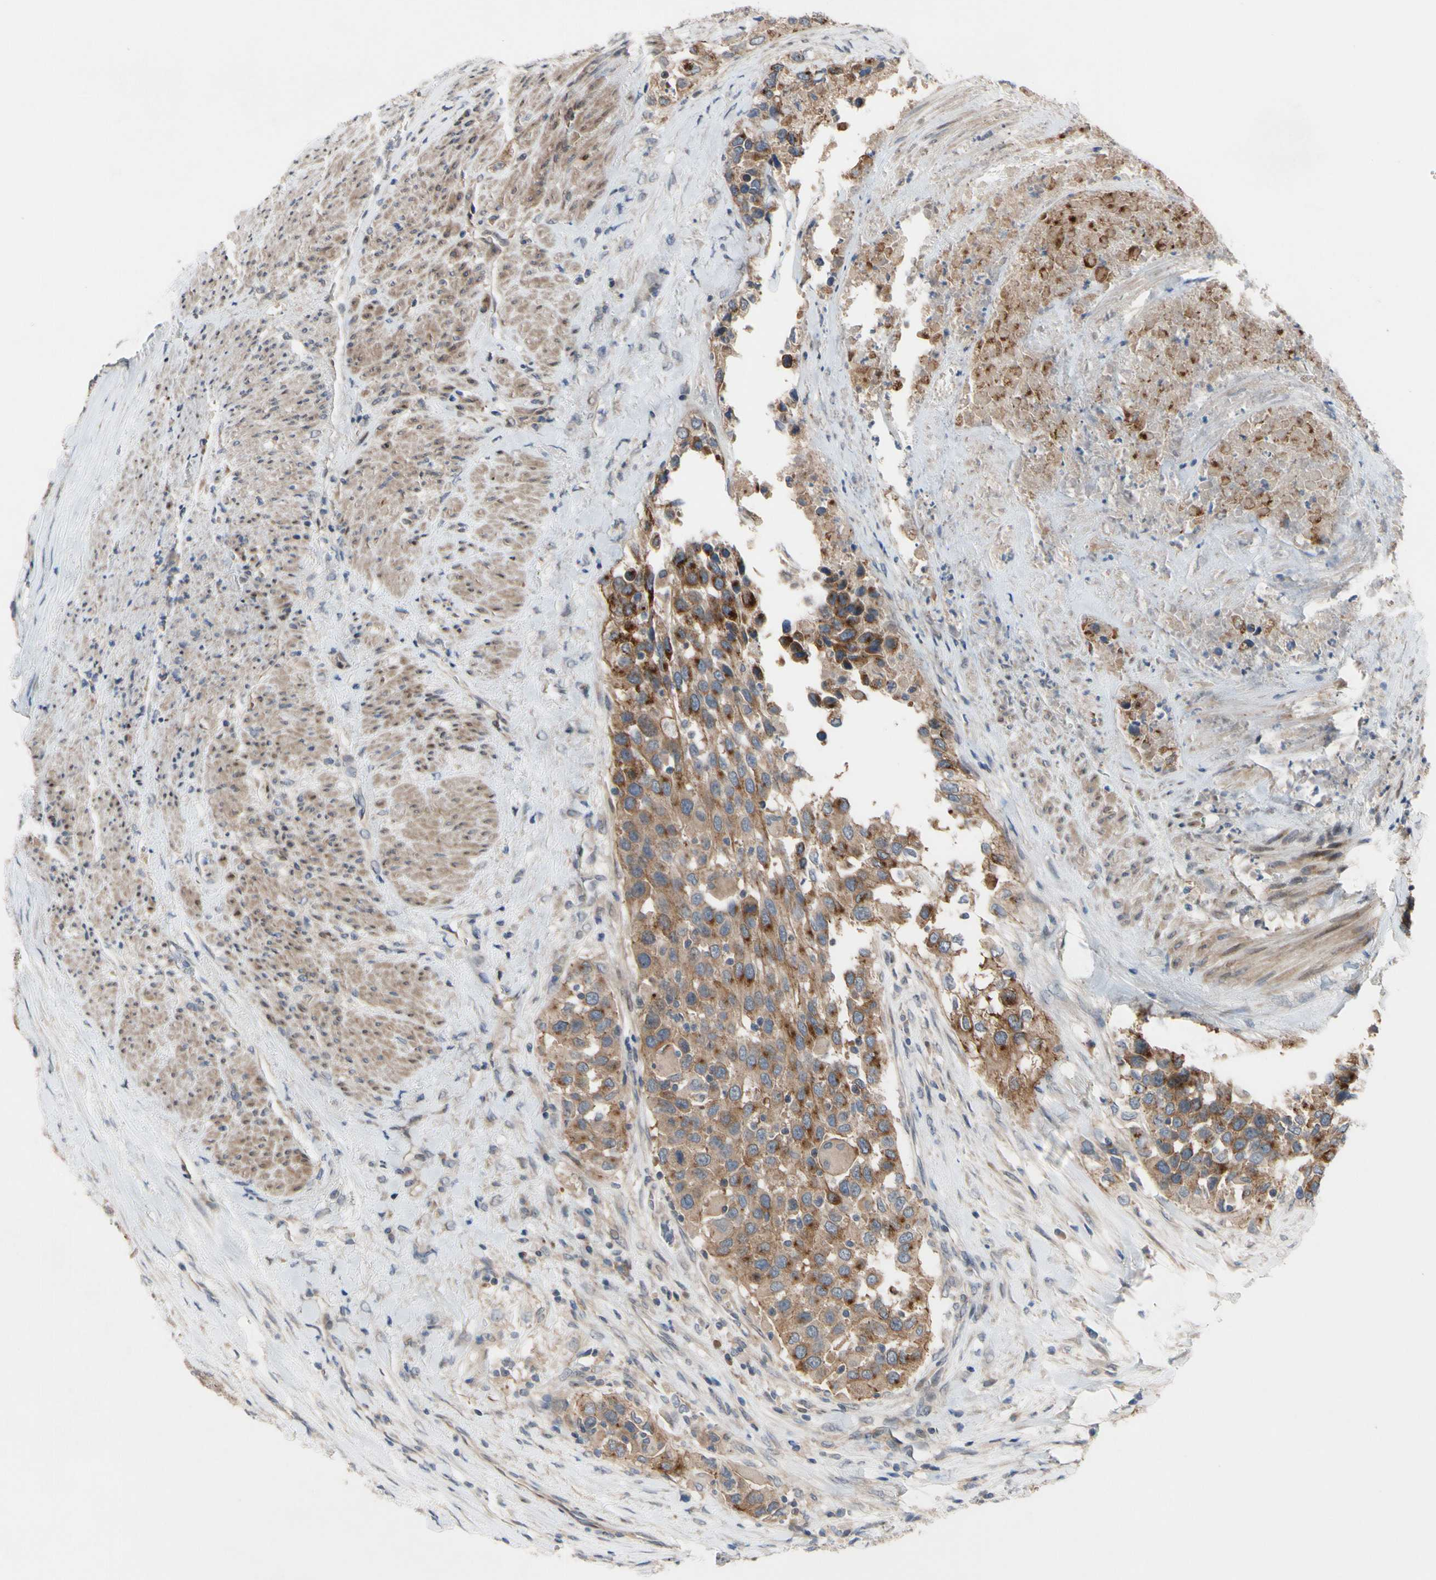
{"staining": {"intensity": "moderate", "quantity": "25%-75%", "location": "cytoplasmic/membranous"}, "tissue": "urothelial cancer", "cell_type": "Tumor cells", "image_type": "cancer", "snomed": [{"axis": "morphology", "description": "Urothelial carcinoma, High grade"}, {"axis": "topography", "description": "Urinary bladder"}], "caption": "Immunohistochemical staining of human urothelial cancer exhibits medium levels of moderate cytoplasmic/membranous expression in about 25%-75% of tumor cells. The staining was performed using DAB (3,3'-diaminobenzidine), with brown indicating positive protein expression. Nuclei are stained blue with hematoxylin.", "gene": "OAZ1", "patient": {"sex": "female", "age": 80}}